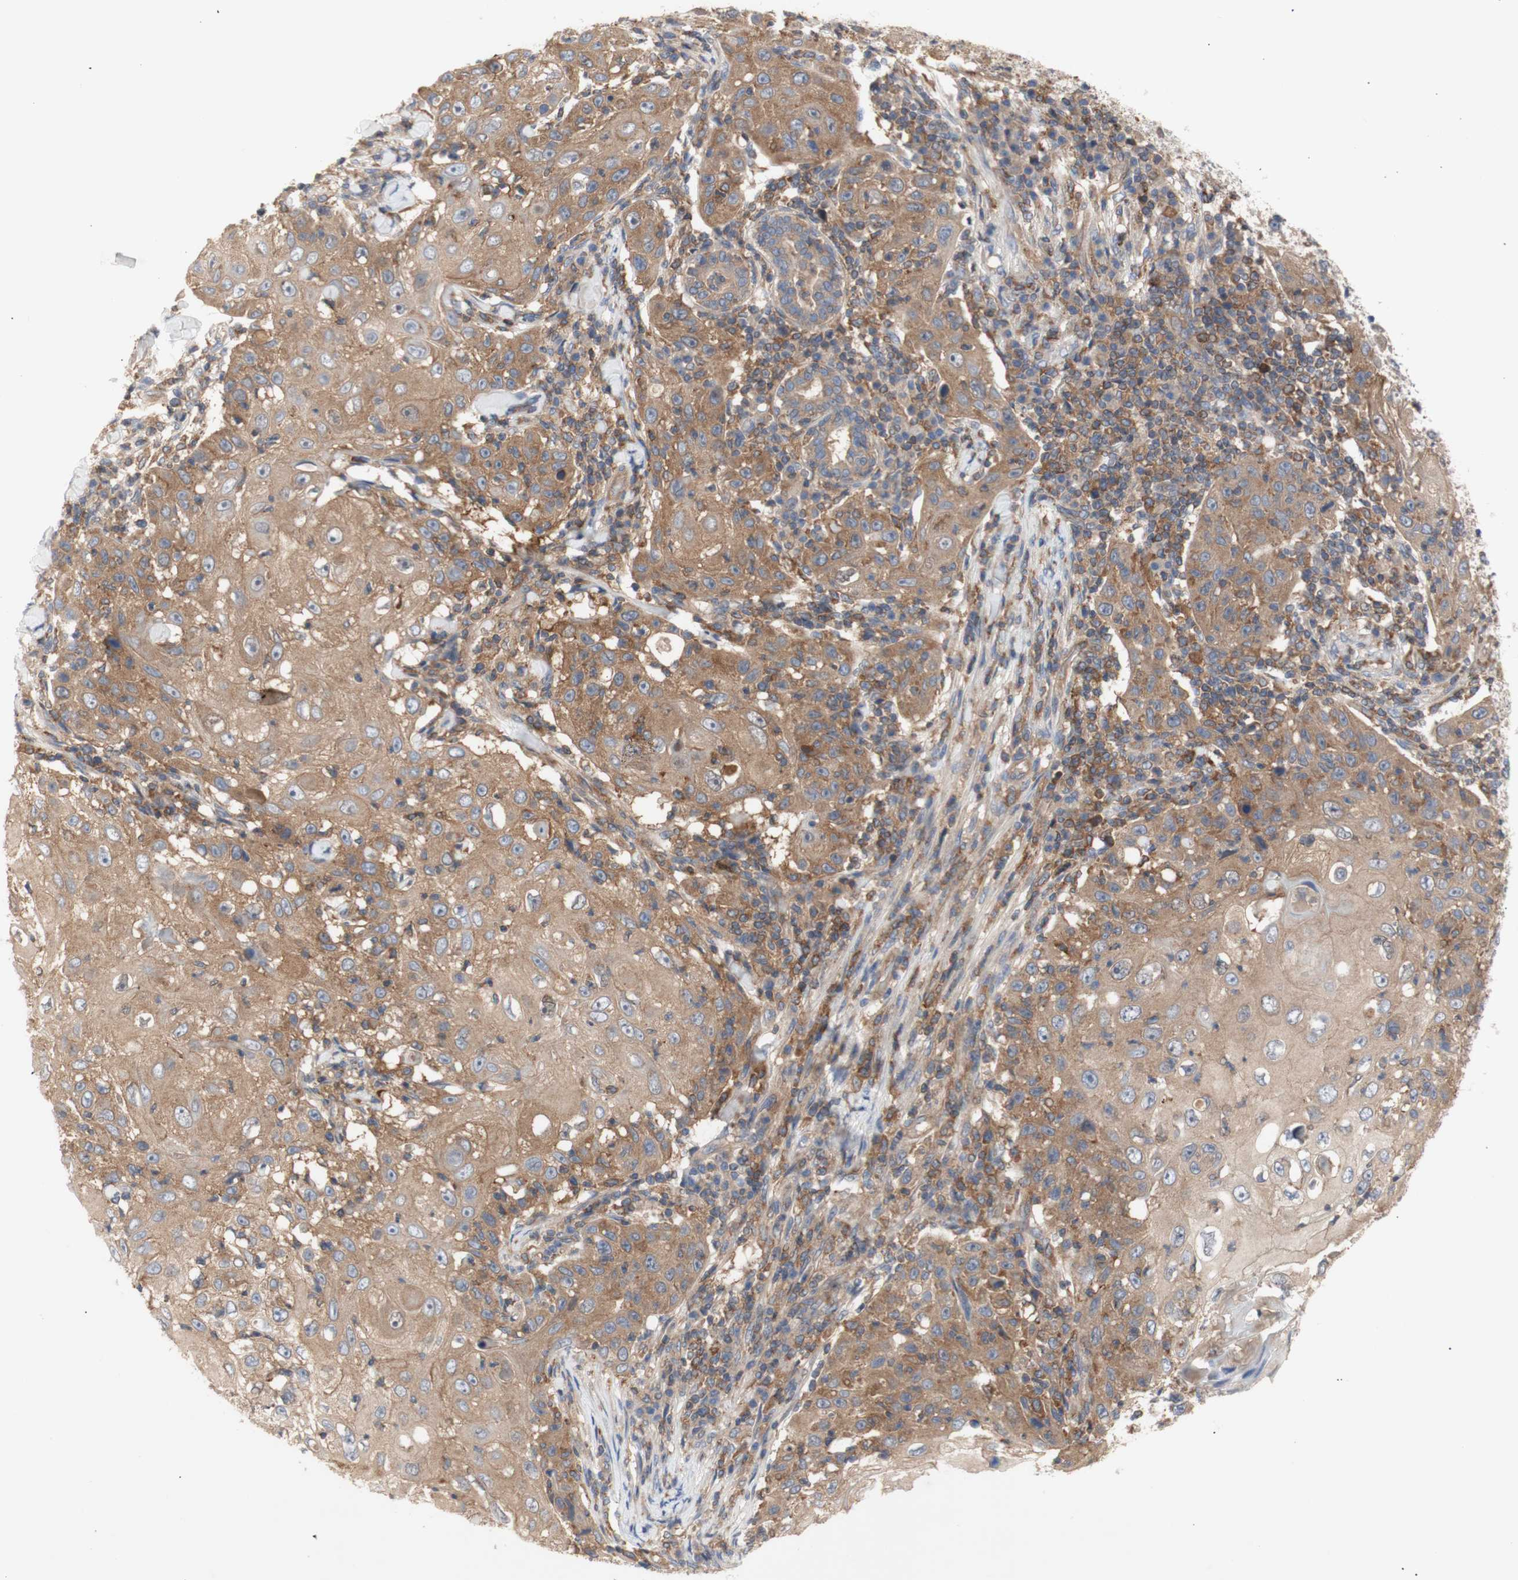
{"staining": {"intensity": "moderate", "quantity": ">75%", "location": "cytoplasmic/membranous"}, "tissue": "skin cancer", "cell_type": "Tumor cells", "image_type": "cancer", "snomed": [{"axis": "morphology", "description": "Squamous cell carcinoma, NOS"}, {"axis": "topography", "description": "Skin"}], "caption": "Immunohistochemistry (IHC) photomicrograph of neoplastic tissue: skin squamous cell carcinoma stained using immunohistochemistry displays medium levels of moderate protein expression localized specifically in the cytoplasmic/membranous of tumor cells, appearing as a cytoplasmic/membranous brown color.", "gene": "IKBKG", "patient": {"sex": "female", "age": 88}}